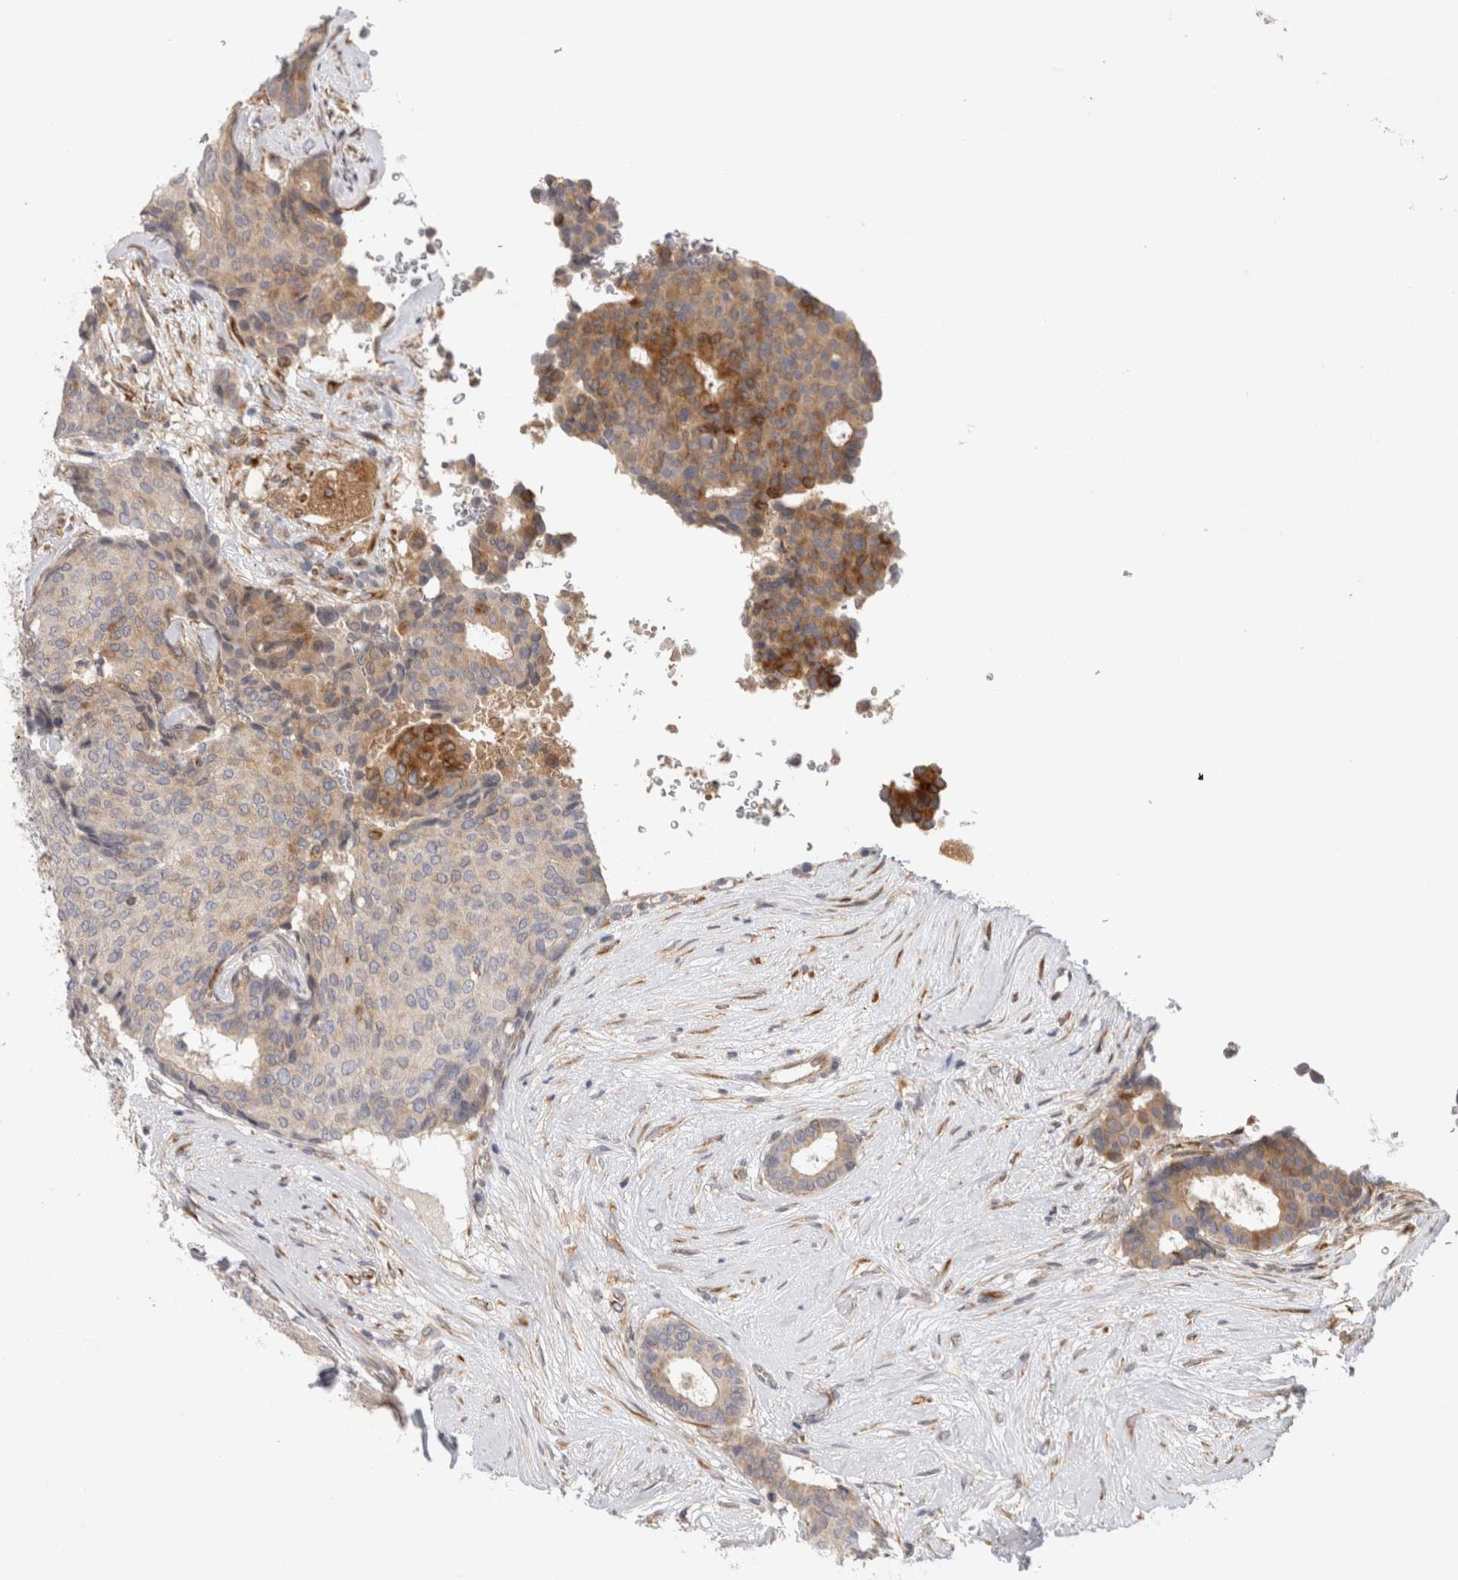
{"staining": {"intensity": "moderate", "quantity": "<25%", "location": "cytoplasmic/membranous"}, "tissue": "breast cancer", "cell_type": "Tumor cells", "image_type": "cancer", "snomed": [{"axis": "morphology", "description": "Duct carcinoma"}, {"axis": "topography", "description": "Breast"}], "caption": "Immunohistochemical staining of human breast cancer (infiltrating ductal carcinoma) exhibits low levels of moderate cytoplasmic/membranous expression in about <25% of tumor cells.", "gene": "APOL2", "patient": {"sex": "female", "age": 75}}